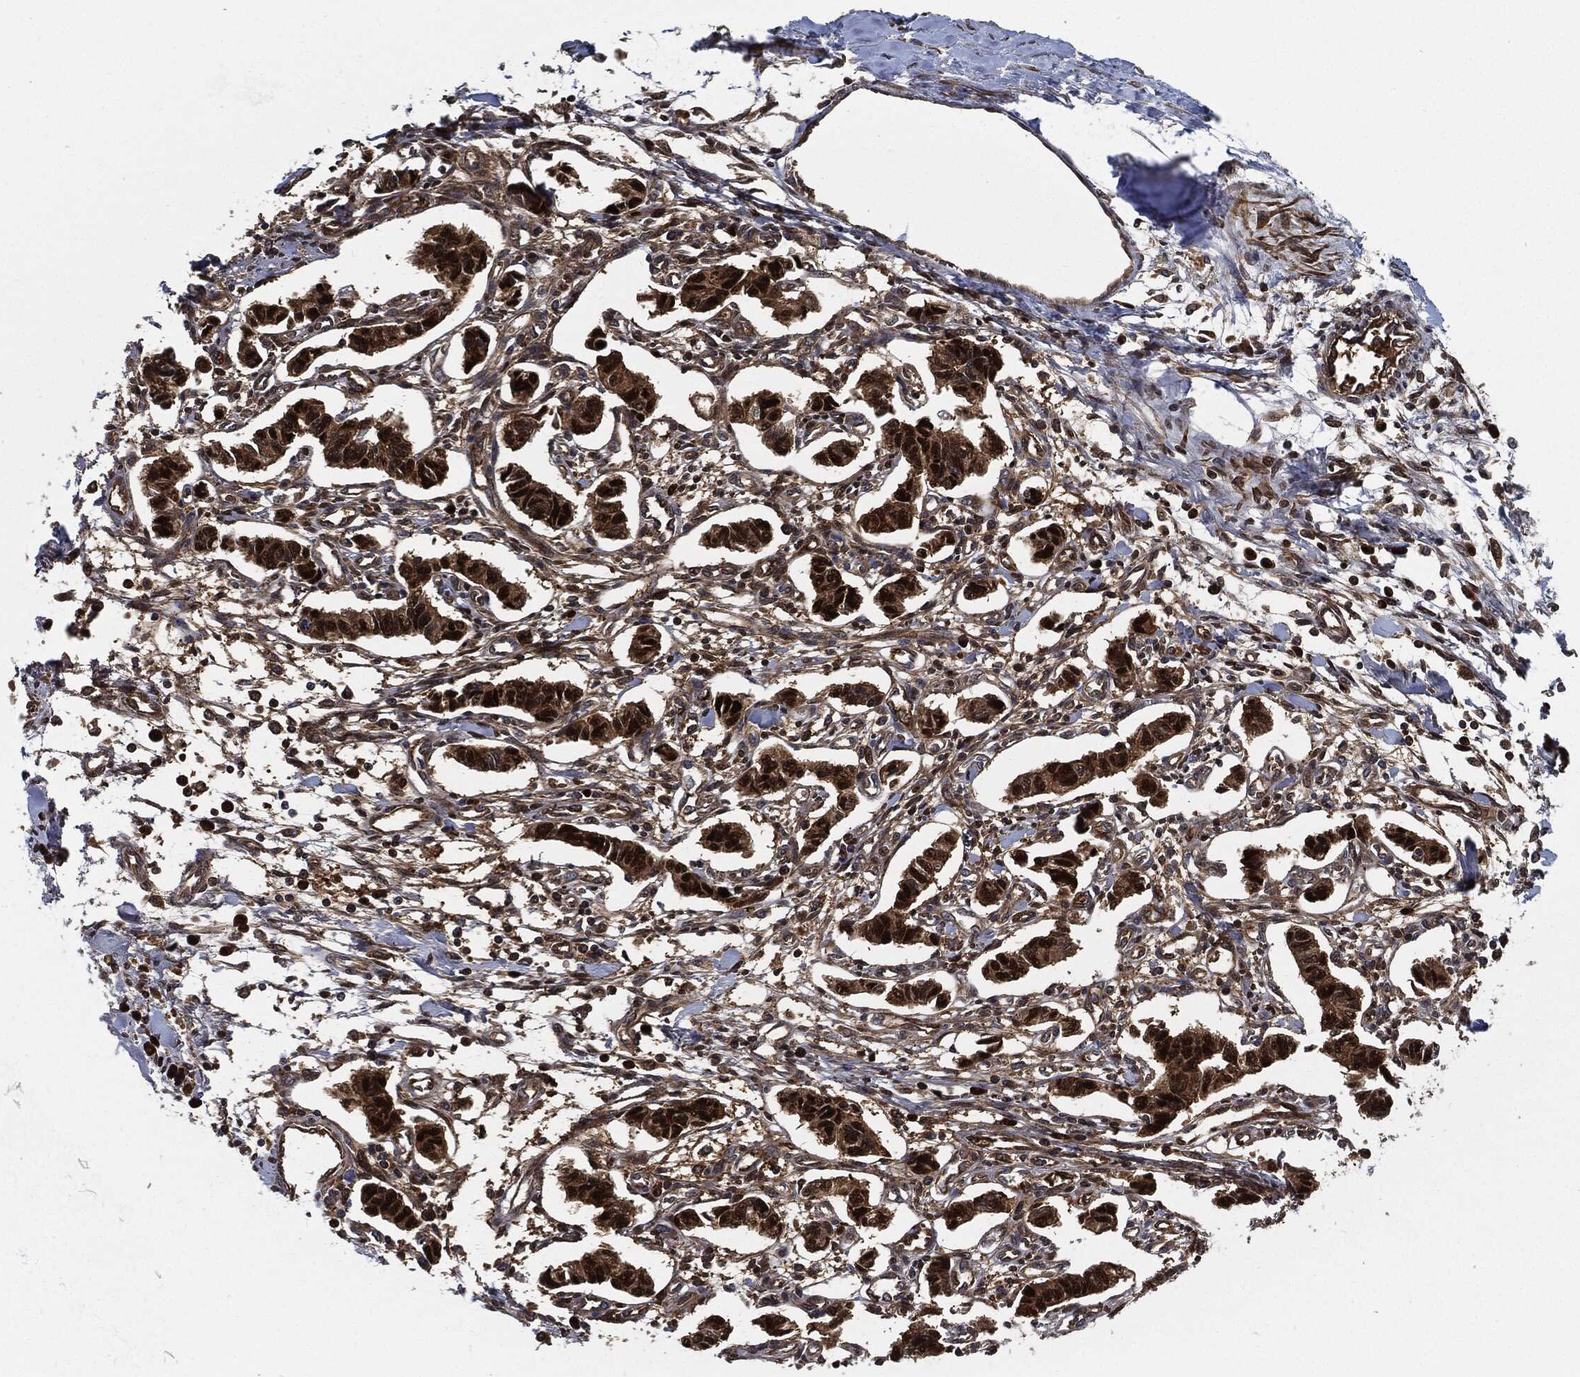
{"staining": {"intensity": "strong", "quantity": ">75%", "location": "cytoplasmic/membranous"}, "tissue": "carcinoid", "cell_type": "Tumor cells", "image_type": "cancer", "snomed": [{"axis": "morphology", "description": "Carcinoid, malignant, NOS"}, {"axis": "topography", "description": "Kidney"}], "caption": "The micrograph reveals a brown stain indicating the presence of a protein in the cytoplasmic/membranous of tumor cells in malignant carcinoid. Immunohistochemistry stains the protein in brown and the nuclei are stained blue.", "gene": "PRDX2", "patient": {"sex": "female", "age": 41}}